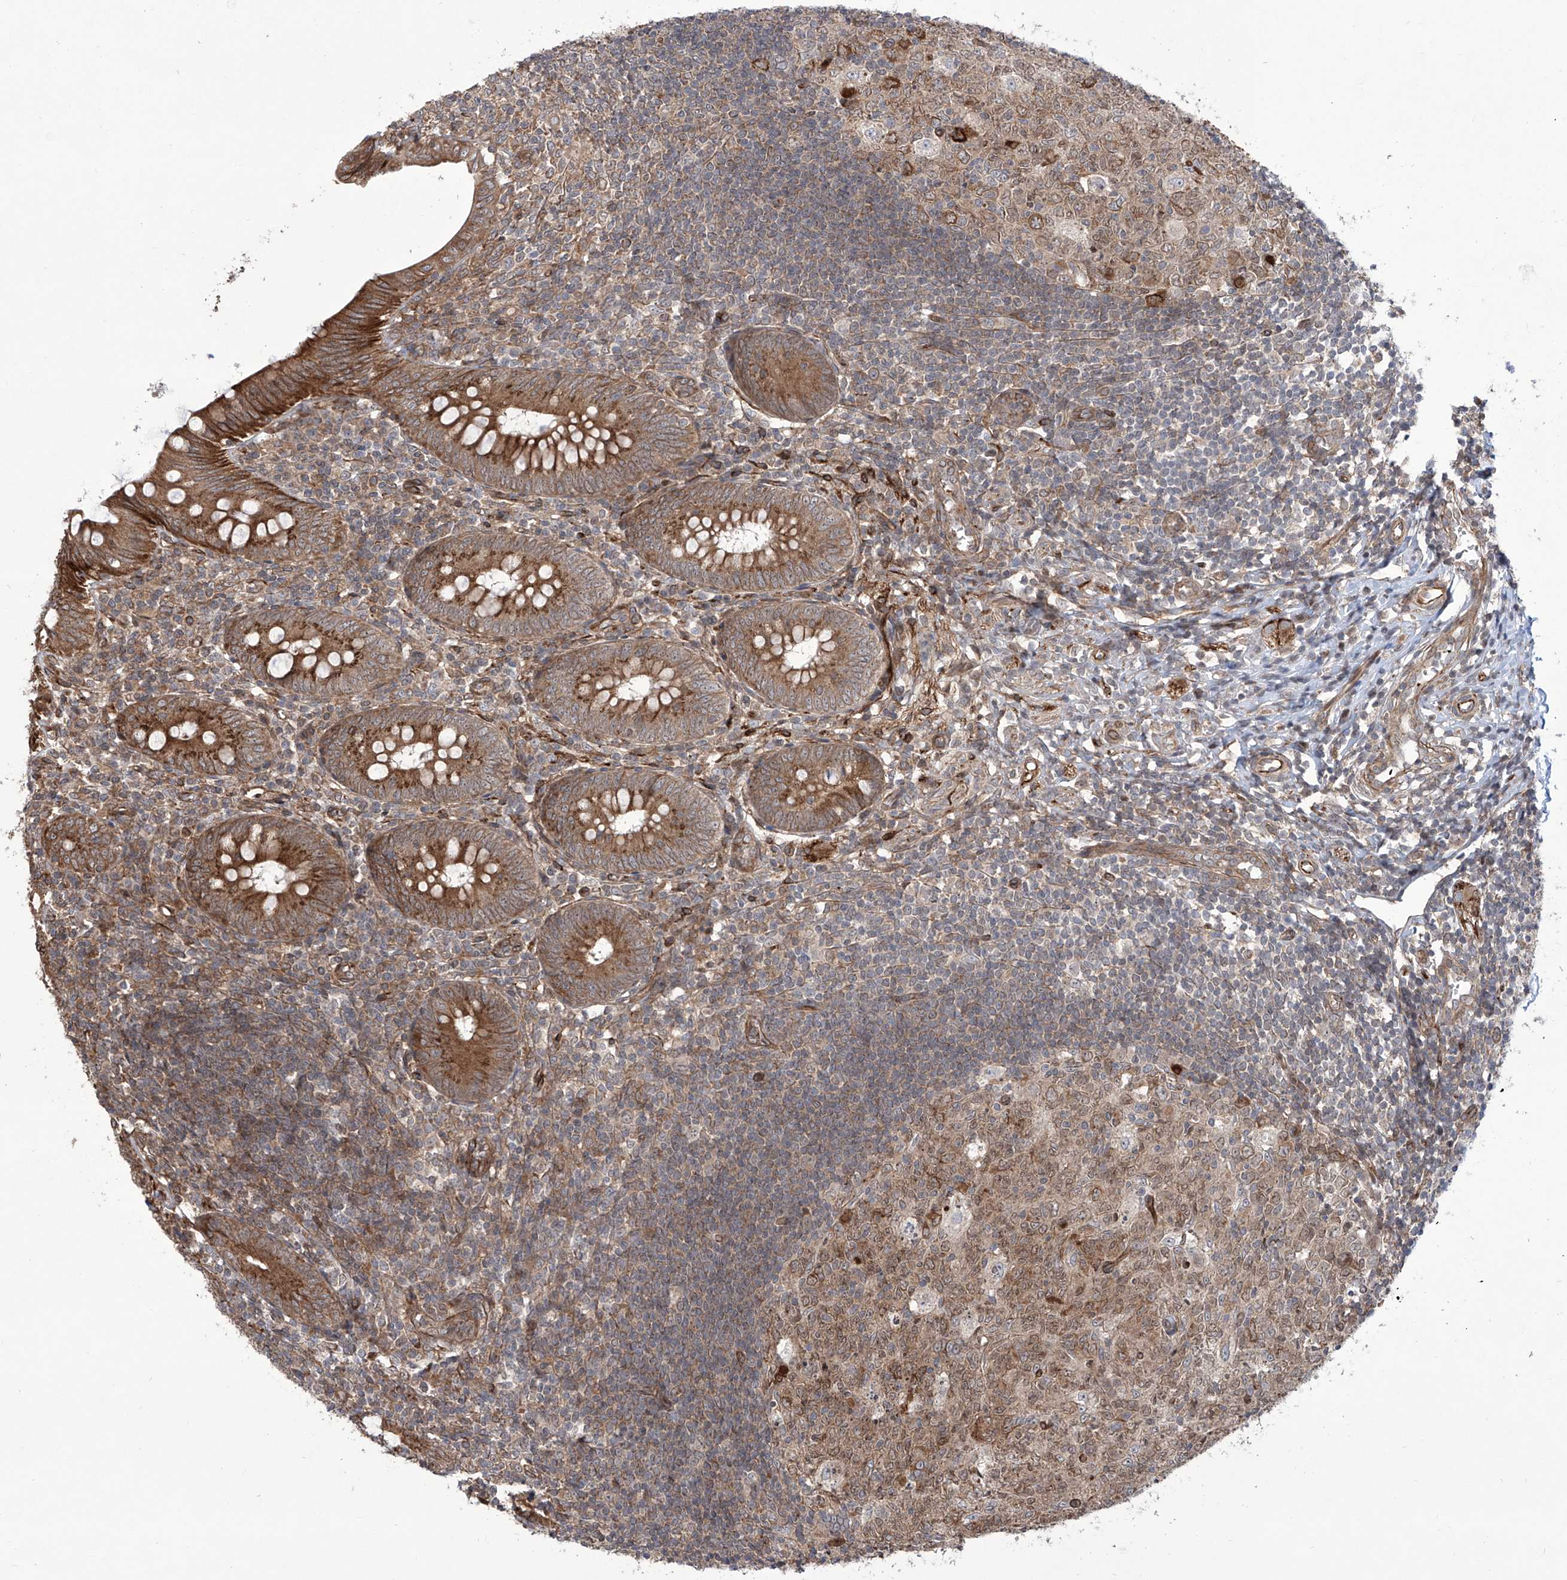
{"staining": {"intensity": "moderate", "quantity": ">75%", "location": "cytoplasmic/membranous"}, "tissue": "appendix", "cell_type": "Glandular cells", "image_type": "normal", "snomed": [{"axis": "morphology", "description": "Normal tissue, NOS"}, {"axis": "topography", "description": "Appendix"}], "caption": "Appendix stained for a protein exhibits moderate cytoplasmic/membranous positivity in glandular cells. (IHC, brightfield microscopy, high magnification).", "gene": "APAF1", "patient": {"sex": "male", "age": 14}}